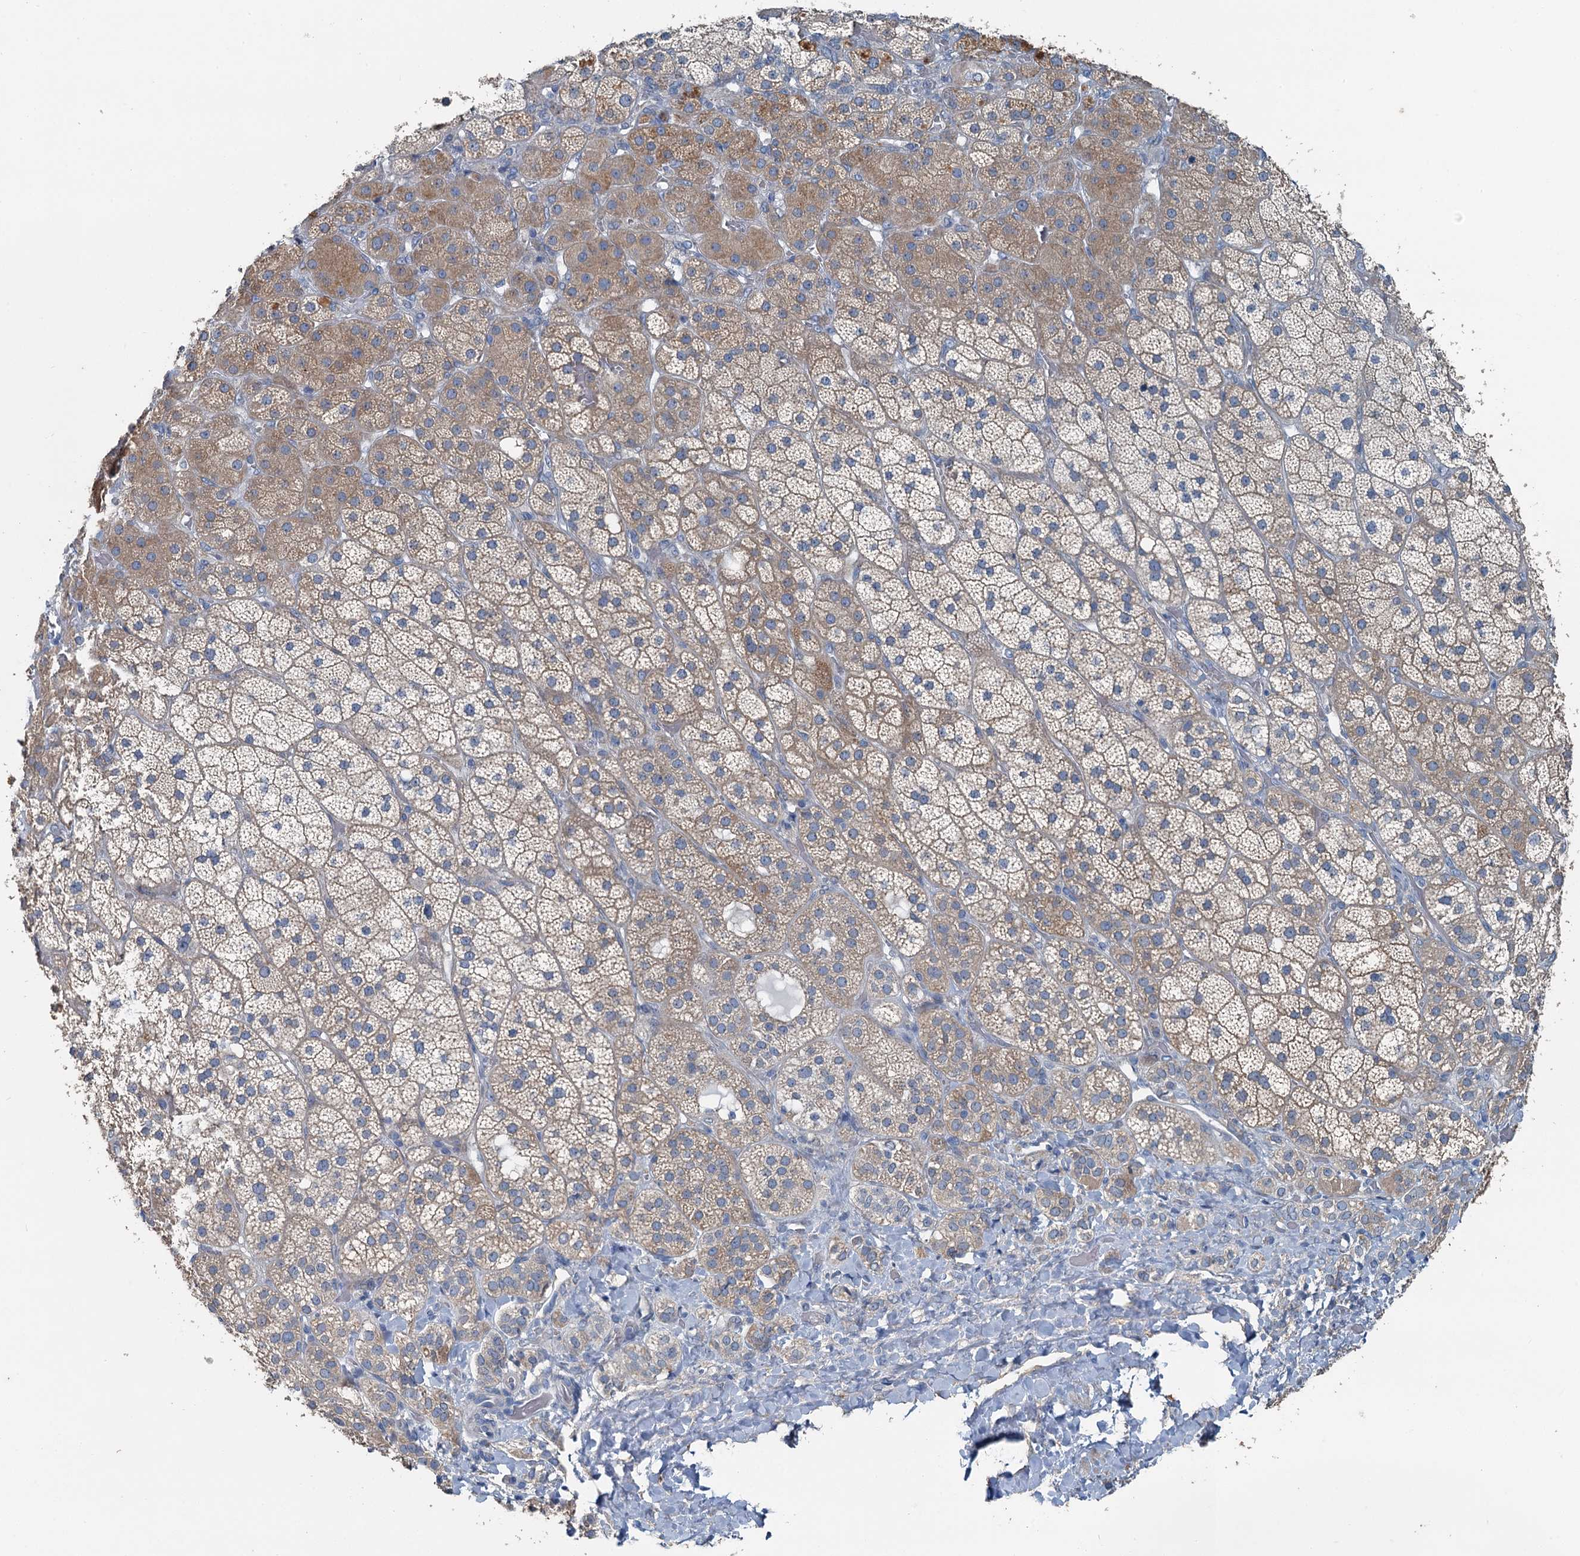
{"staining": {"intensity": "moderate", "quantity": ">75%", "location": "cytoplasmic/membranous"}, "tissue": "adrenal gland", "cell_type": "Glandular cells", "image_type": "normal", "snomed": [{"axis": "morphology", "description": "Normal tissue, NOS"}, {"axis": "topography", "description": "Adrenal gland"}], "caption": "Moderate cytoplasmic/membranous protein positivity is present in about >75% of glandular cells in adrenal gland.", "gene": "C6orf120", "patient": {"sex": "male", "age": 57}}